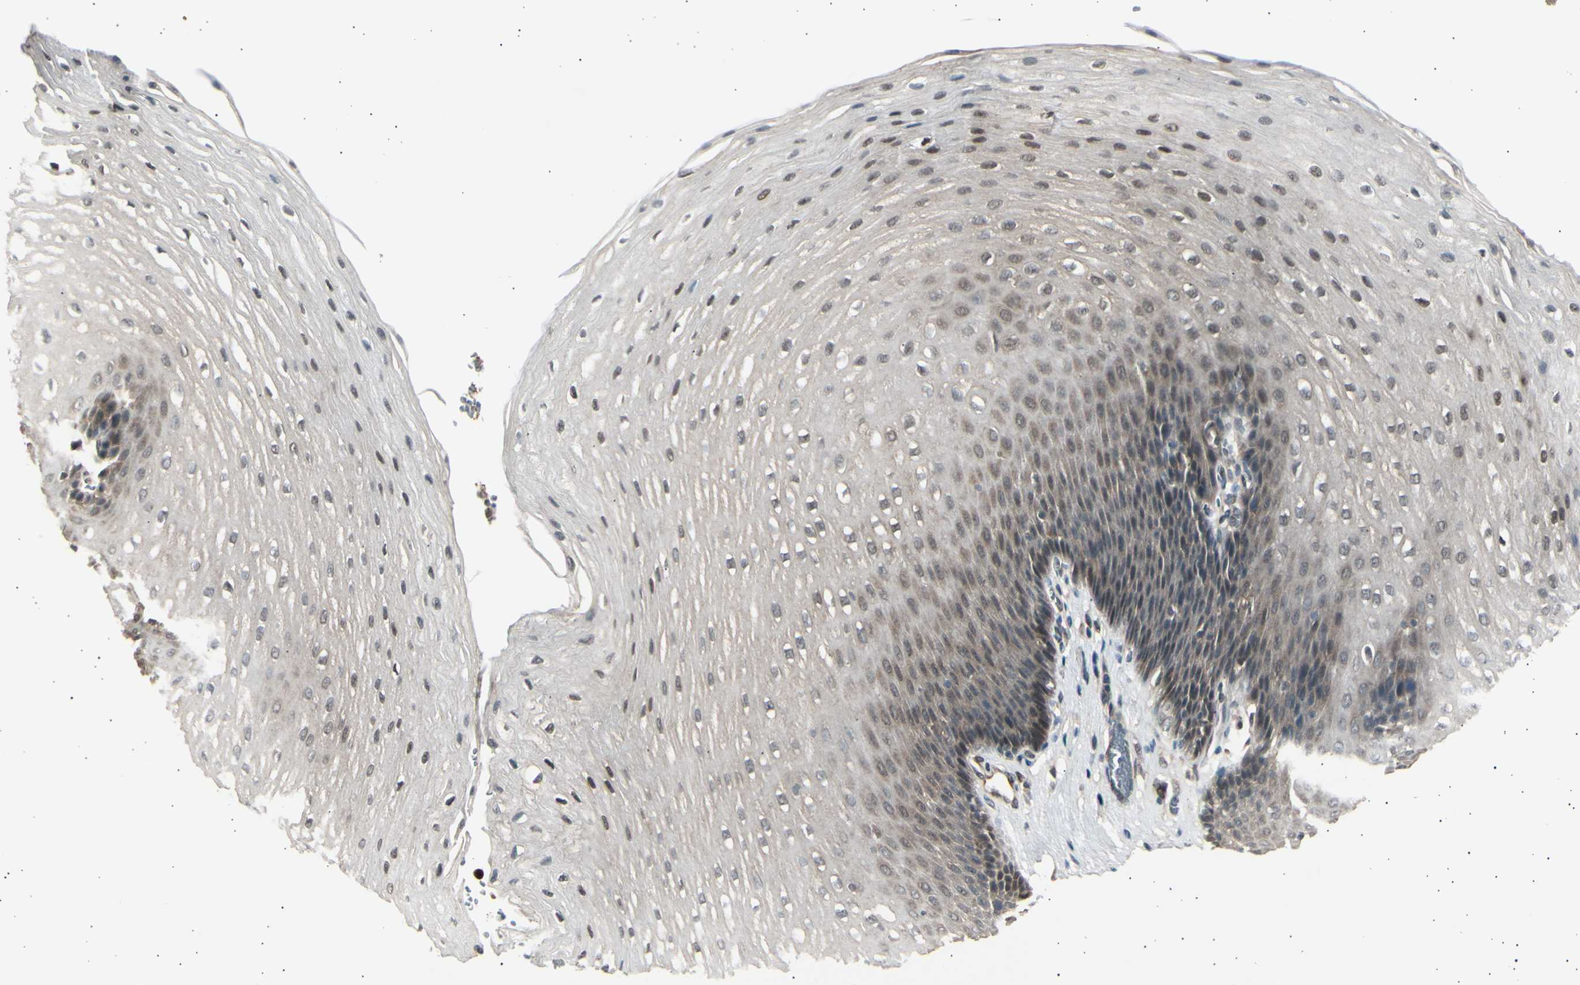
{"staining": {"intensity": "weak", "quantity": "25%-75%", "location": "cytoplasmic/membranous"}, "tissue": "esophagus", "cell_type": "Squamous epithelial cells", "image_type": "normal", "snomed": [{"axis": "morphology", "description": "Normal tissue, NOS"}, {"axis": "topography", "description": "Esophagus"}], "caption": "This photomicrograph demonstrates IHC staining of benign esophagus, with low weak cytoplasmic/membranous staining in about 25%-75% of squamous epithelial cells.", "gene": "PSMD5", "patient": {"sex": "male", "age": 48}}